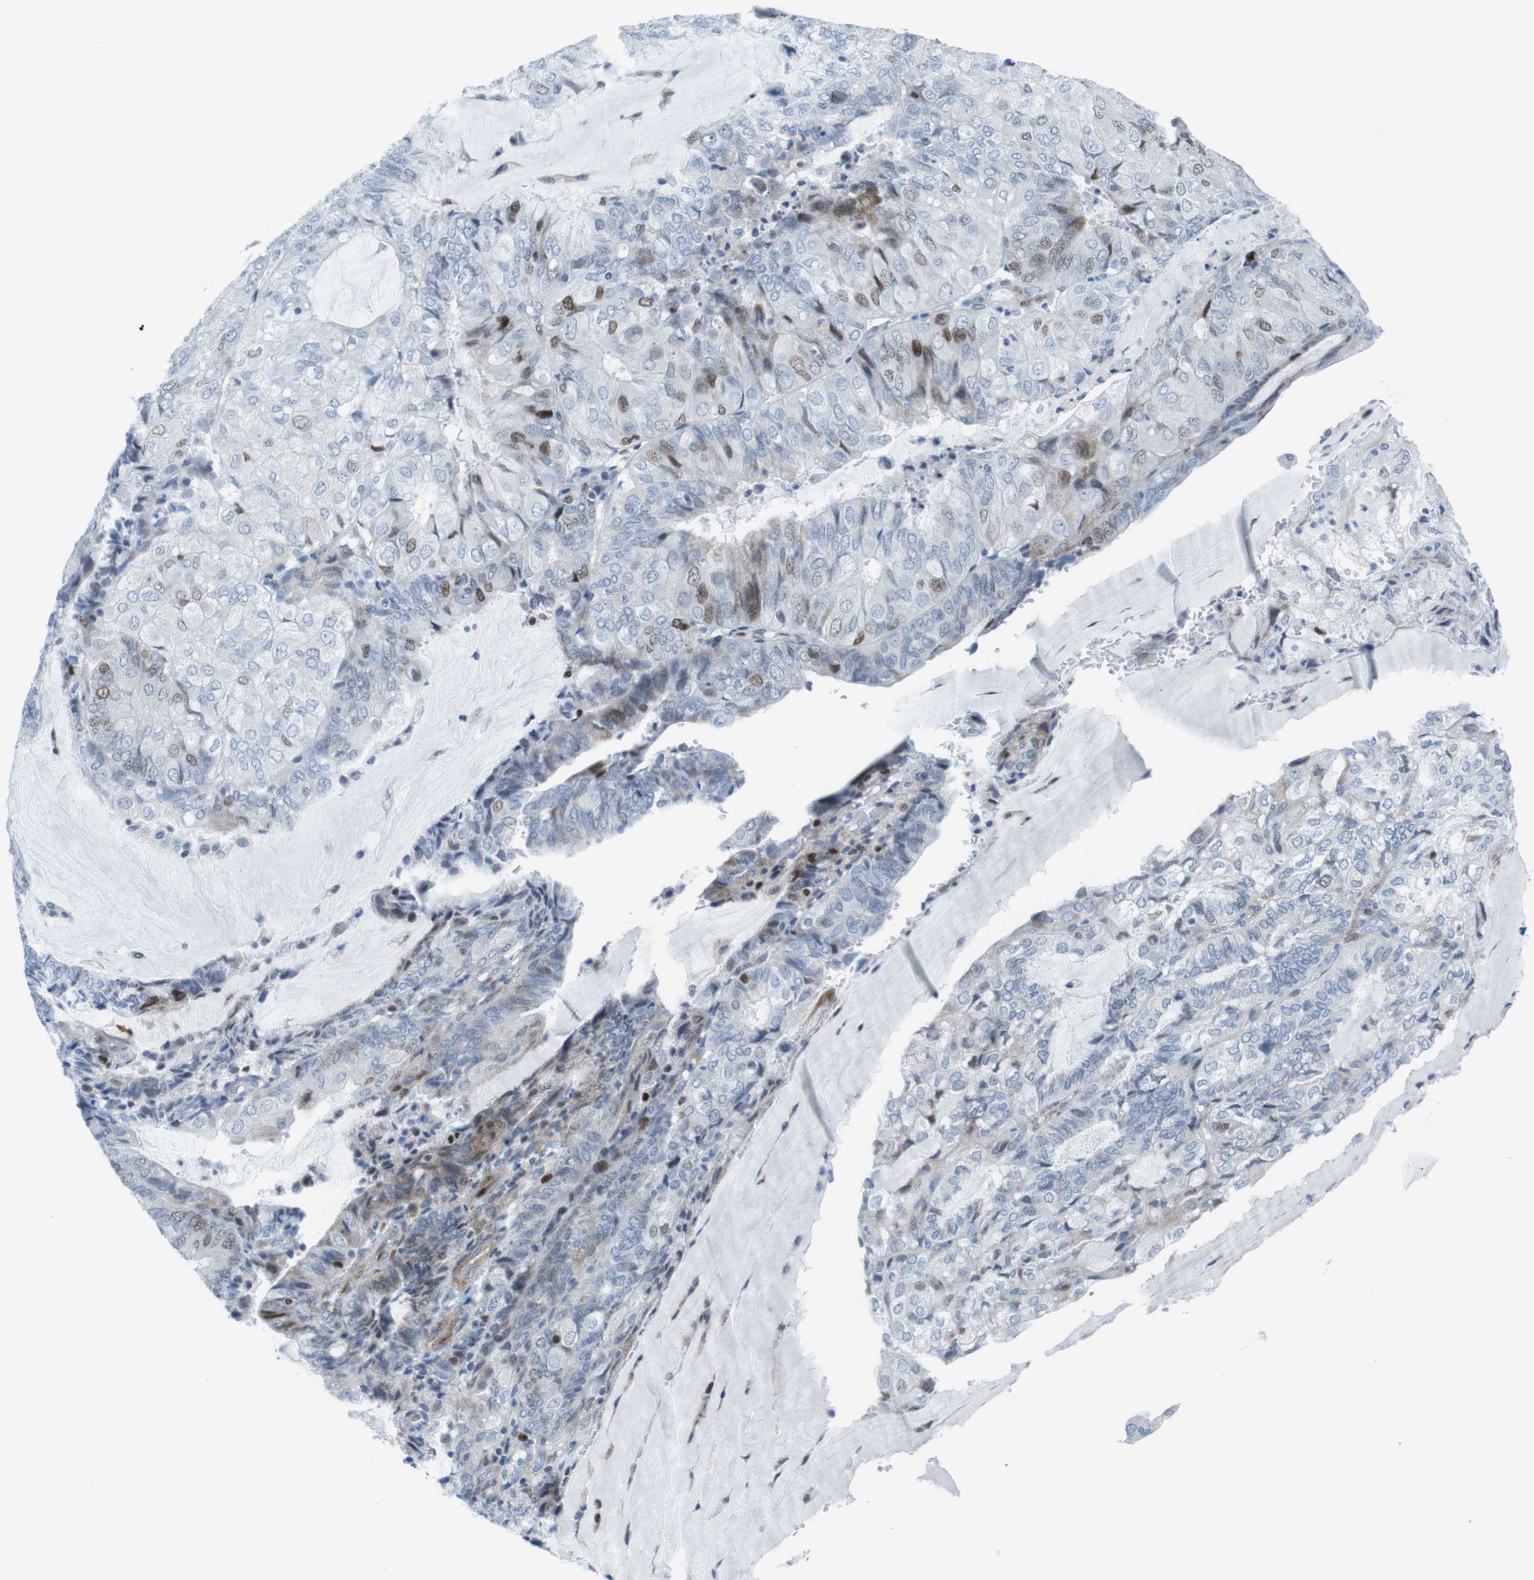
{"staining": {"intensity": "moderate", "quantity": "<25%", "location": "nuclear"}, "tissue": "endometrial cancer", "cell_type": "Tumor cells", "image_type": "cancer", "snomed": [{"axis": "morphology", "description": "Adenocarcinoma, NOS"}, {"axis": "topography", "description": "Endometrium"}], "caption": "The histopathology image shows a brown stain indicating the presence of a protein in the nuclear of tumor cells in endometrial adenocarcinoma.", "gene": "CHAF1A", "patient": {"sex": "female", "age": 81}}